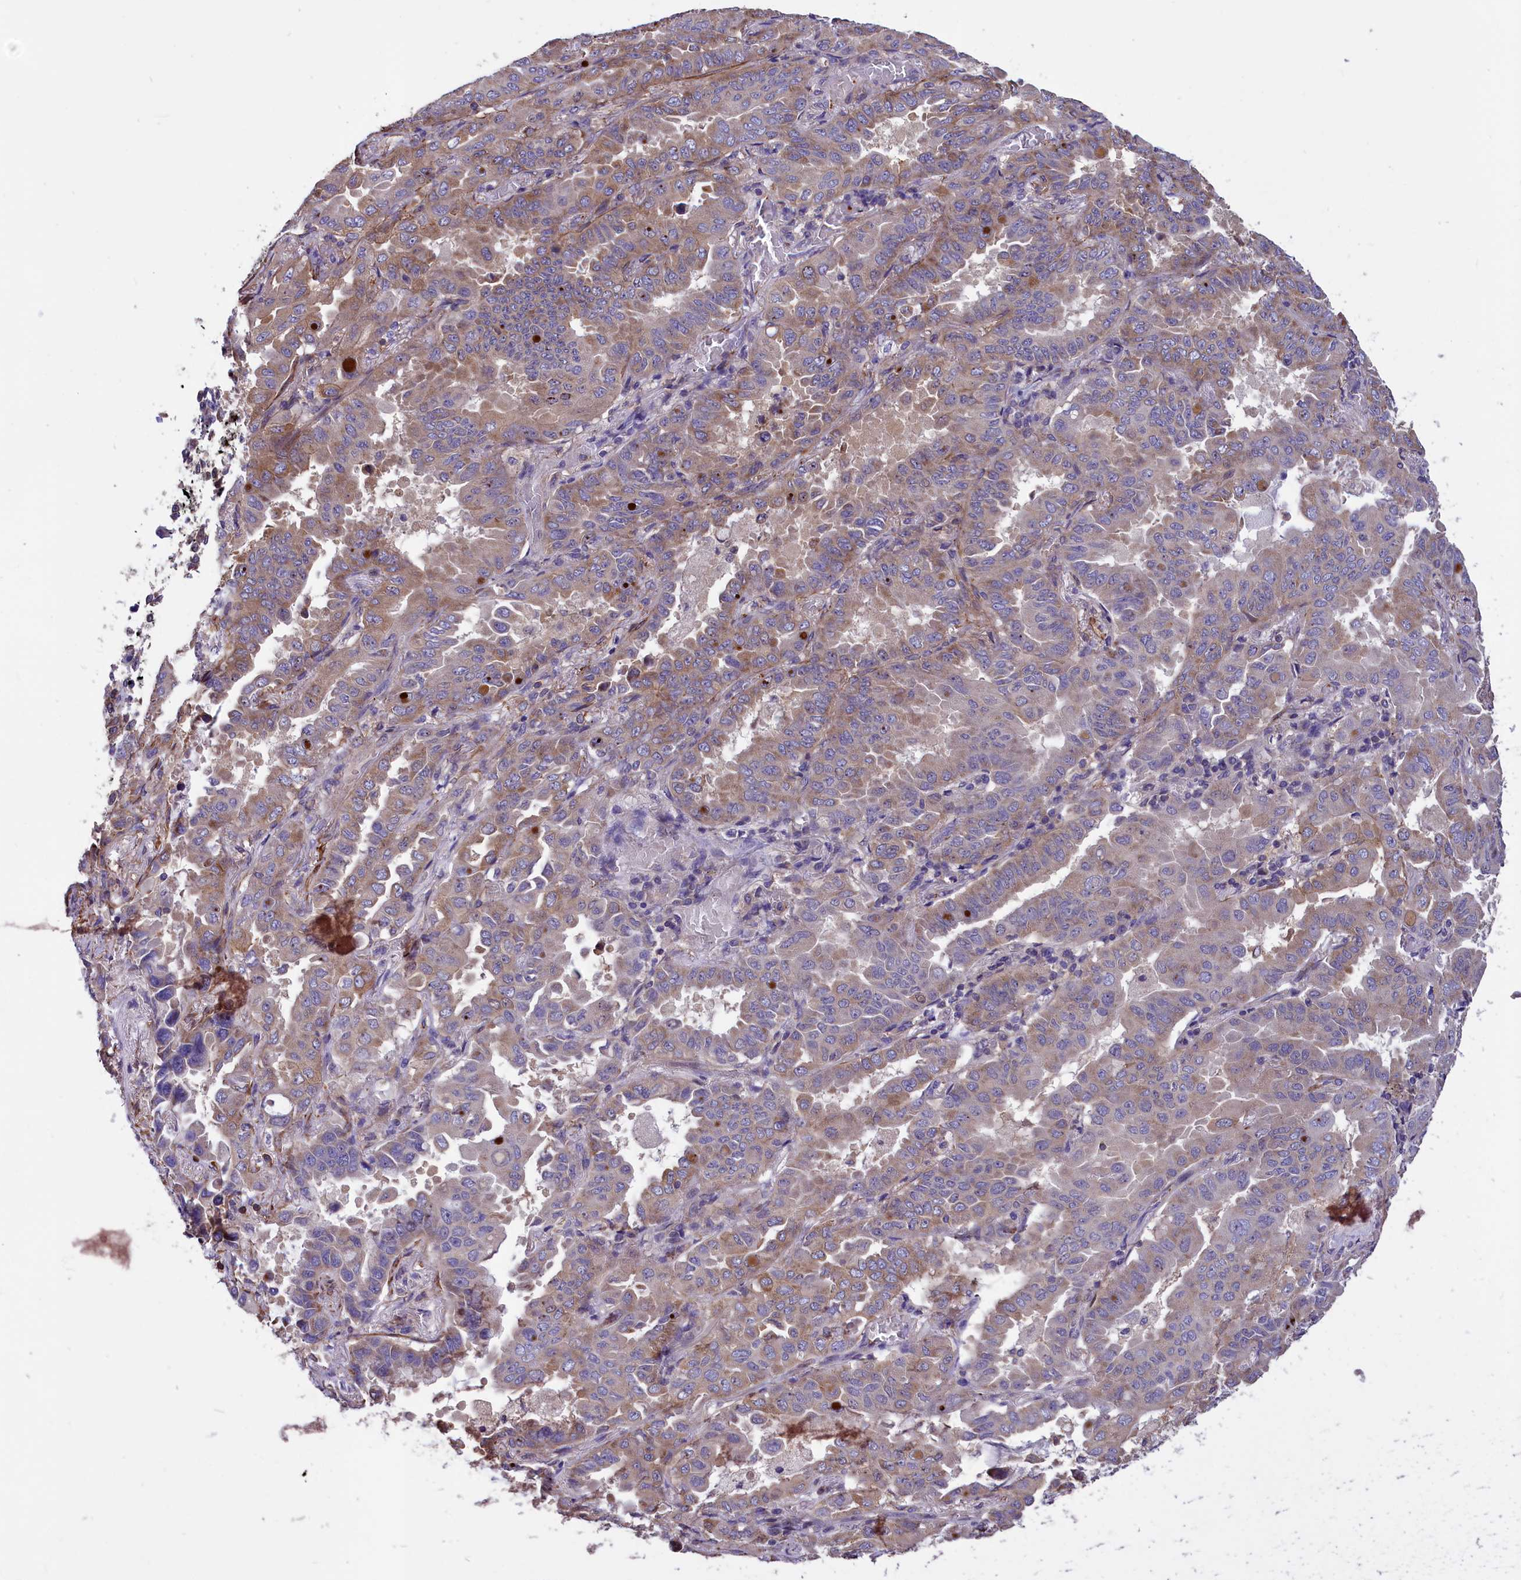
{"staining": {"intensity": "weak", "quantity": ">75%", "location": "cytoplasmic/membranous"}, "tissue": "lung cancer", "cell_type": "Tumor cells", "image_type": "cancer", "snomed": [{"axis": "morphology", "description": "Adenocarcinoma, NOS"}, {"axis": "topography", "description": "Lung"}], "caption": "The histopathology image demonstrates staining of lung adenocarcinoma, revealing weak cytoplasmic/membranous protein staining (brown color) within tumor cells. The staining was performed using DAB, with brown indicating positive protein expression. Nuclei are stained blue with hematoxylin.", "gene": "AMDHD2", "patient": {"sex": "male", "age": 64}}